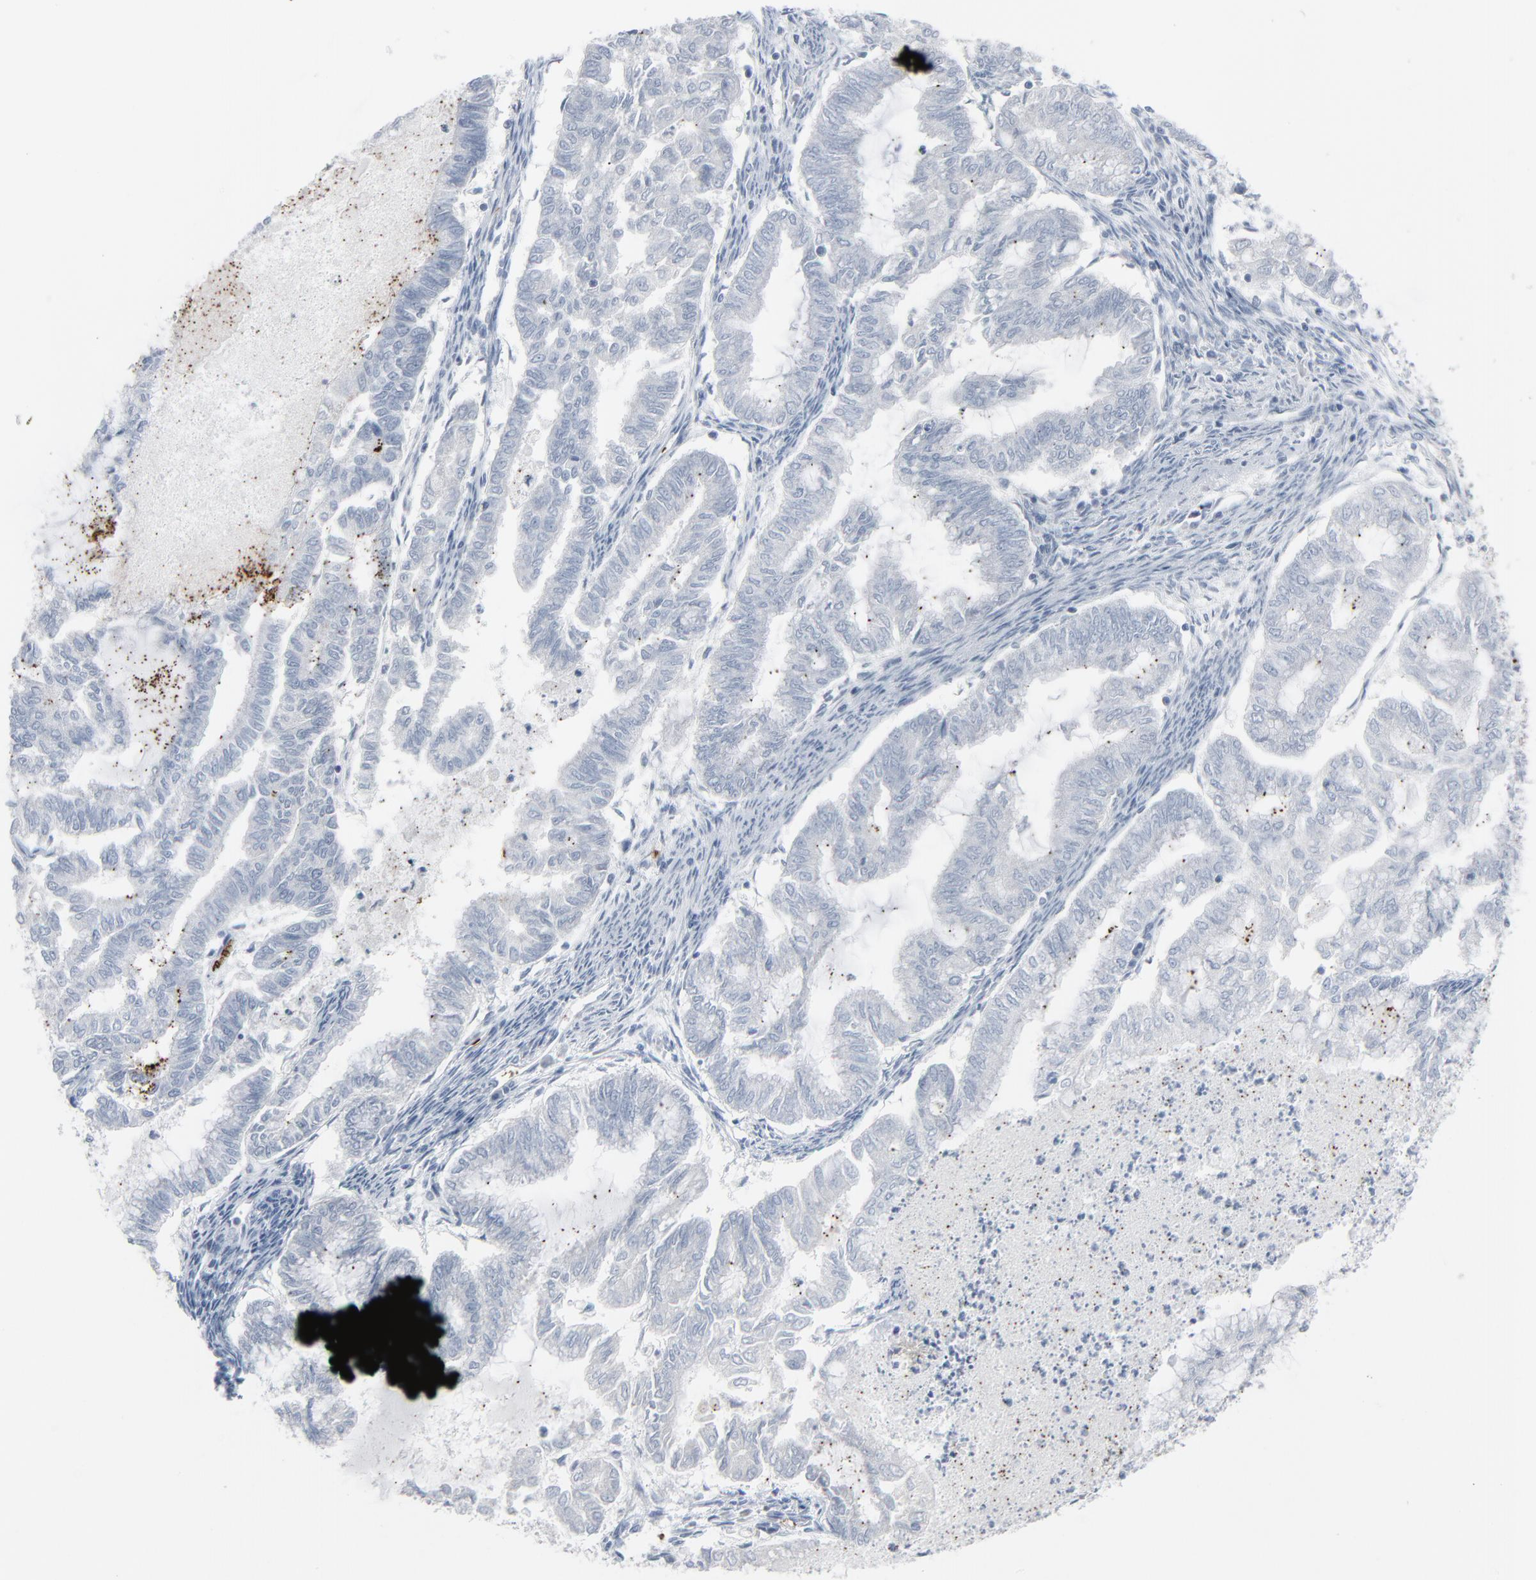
{"staining": {"intensity": "negative", "quantity": "none", "location": "none"}, "tissue": "endometrial cancer", "cell_type": "Tumor cells", "image_type": "cancer", "snomed": [{"axis": "morphology", "description": "Adenocarcinoma, NOS"}, {"axis": "topography", "description": "Endometrium"}], "caption": "Tumor cells show no significant protein positivity in endometrial adenocarcinoma.", "gene": "SAGE1", "patient": {"sex": "female", "age": 79}}